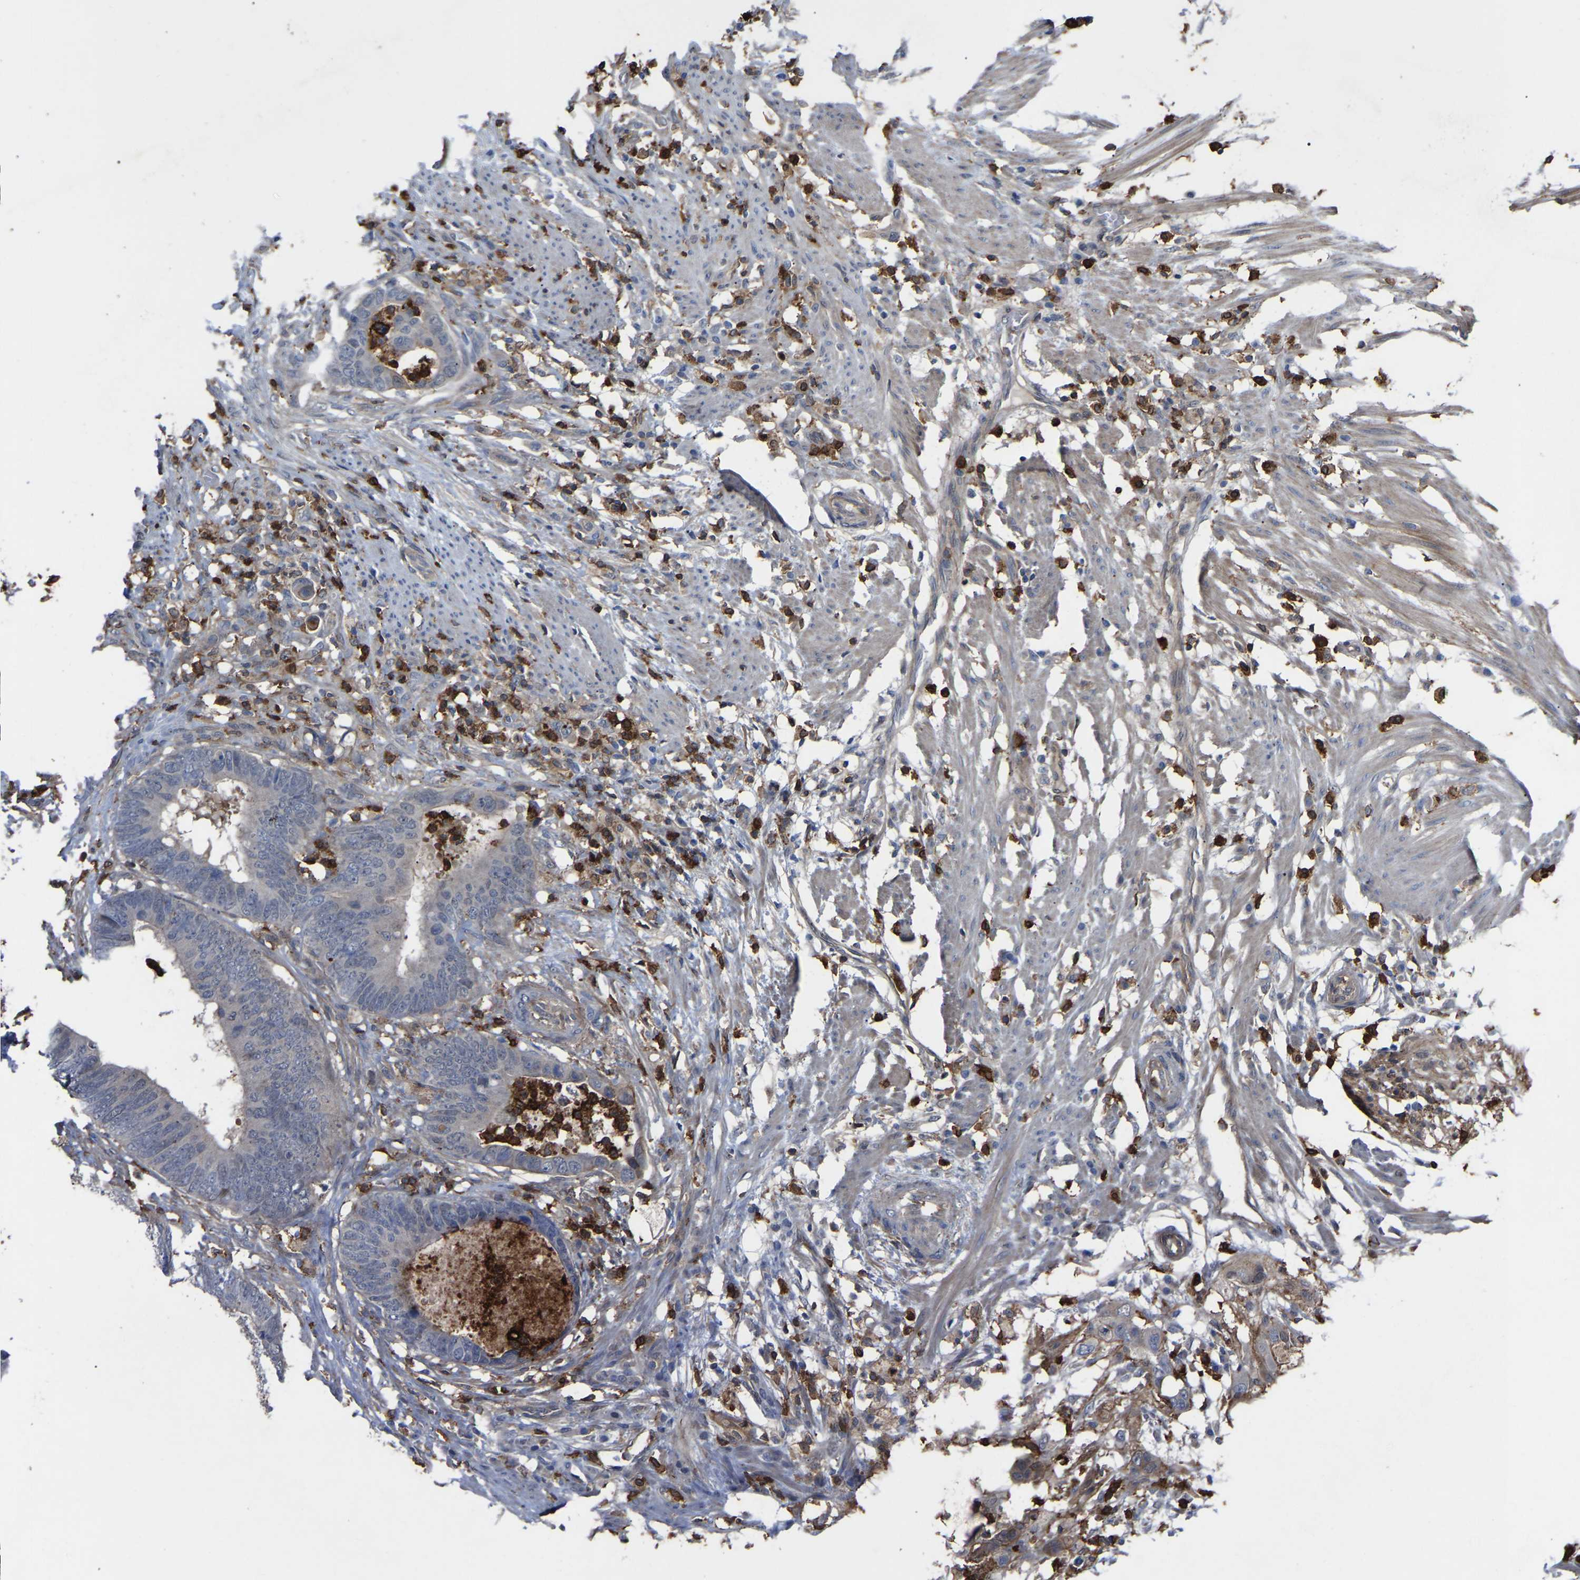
{"staining": {"intensity": "negative", "quantity": "none", "location": "none"}, "tissue": "colorectal cancer", "cell_type": "Tumor cells", "image_type": "cancer", "snomed": [{"axis": "morphology", "description": "Adenocarcinoma, NOS"}, {"axis": "topography", "description": "Colon"}], "caption": "IHC histopathology image of neoplastic tissue: human colorectal cancer stained with DAB (3,3'-diaminobenzidine) reveals no significant protein staining in tumor cells. (Brightfield microscopy of DAB immunohistochemistry (IHC) at high magnification).", "gene": "CIT", "patient": {"sex": "male", "age": 56}}